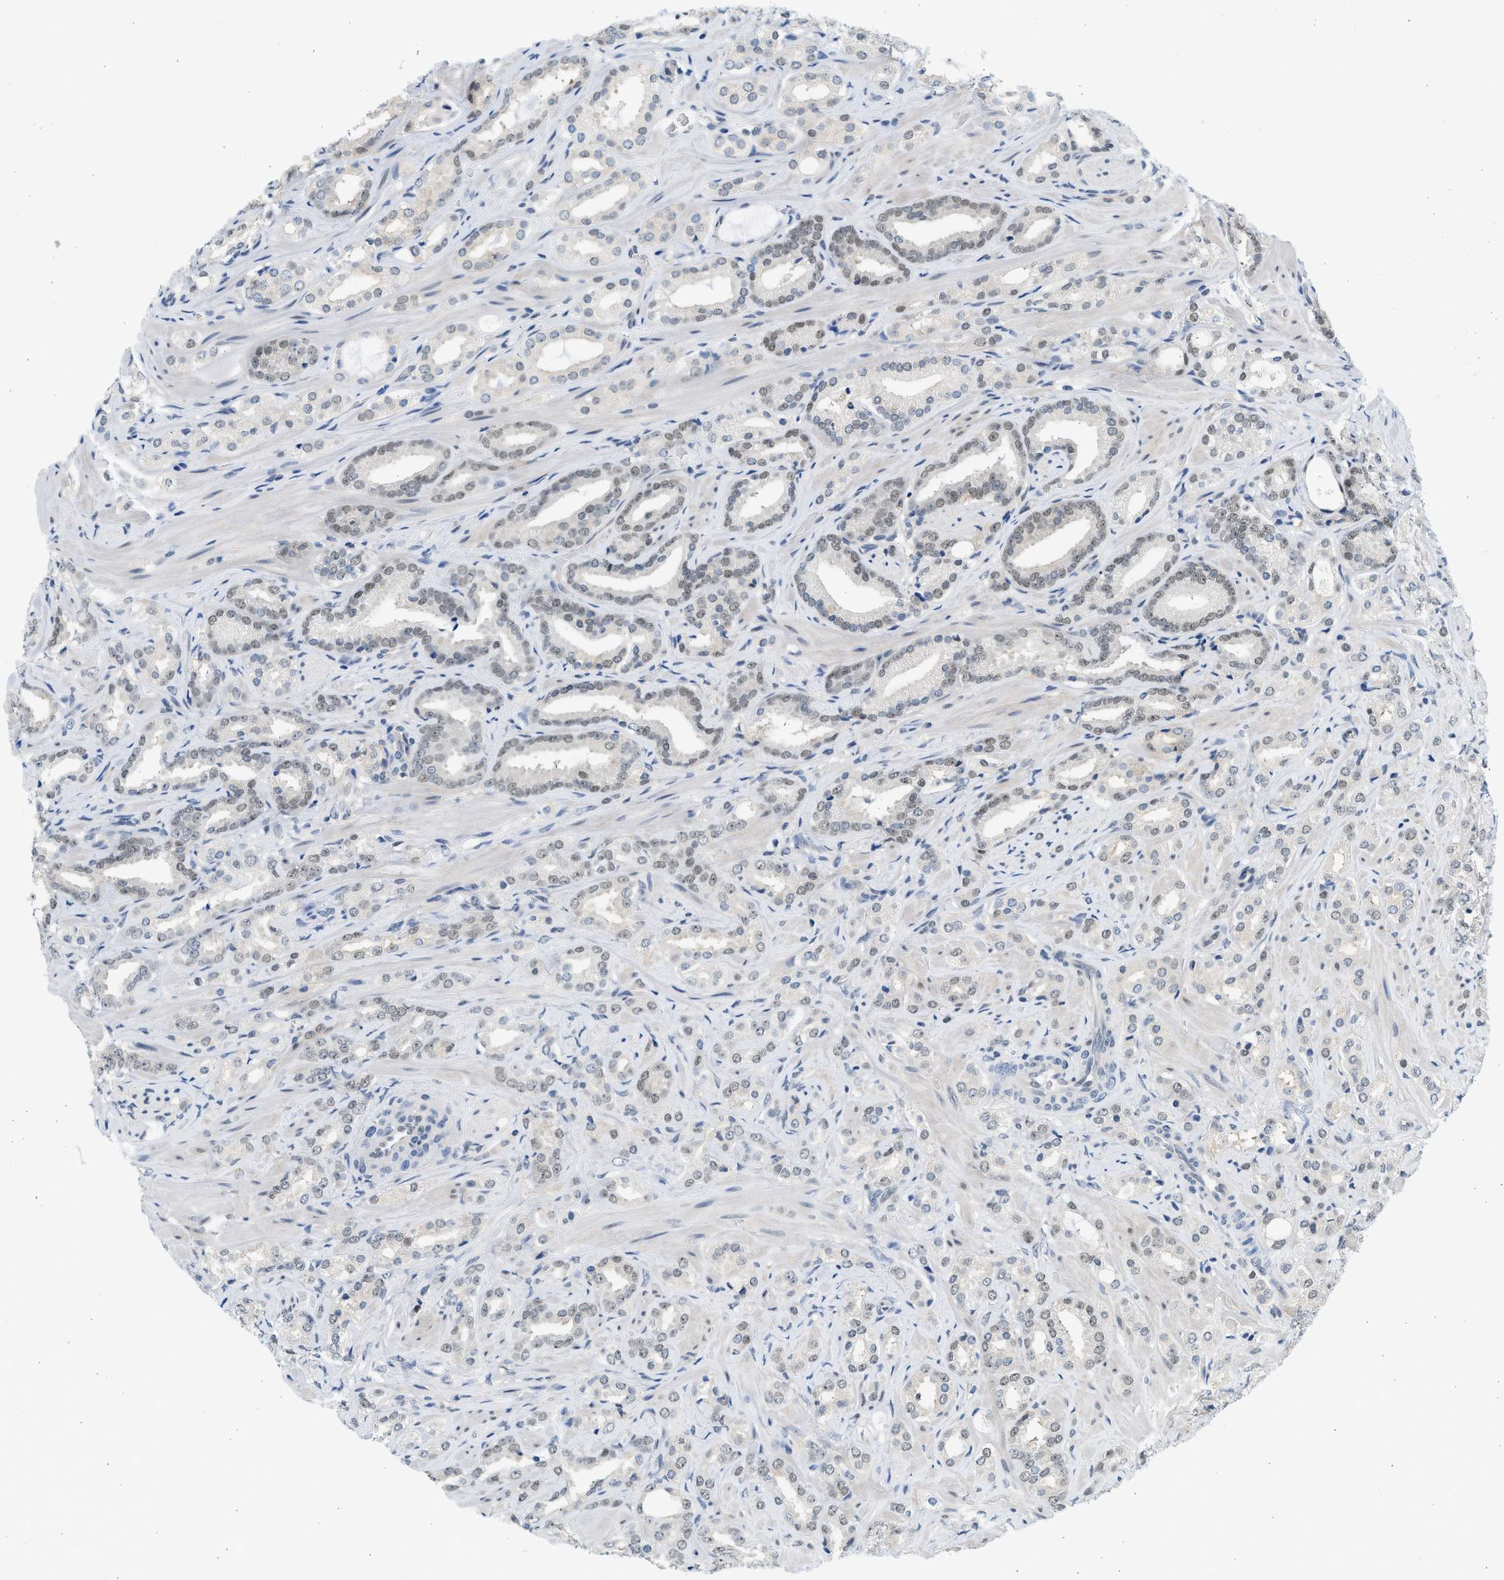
{"staining": {"intensity": "weak", "quantity": "25%-75%", "location": "nuclear"}, "tissue": "prostate cancer", "cell_type": "Tumor cells", "image_type": "cancer", "snomed": [{"axis": "morphology", "description": "Adenocarcinoma, High grade"}, {"axis": "topography", "description": "Prostate"}], "caption": "Immunohistochemistry (DAB (3,3'-diaminobenzidine)) staining of human prostate cancer demonstrates weak nuclear protein expression in approximately 25%-75% of tumor cells. The protein of interest is stained brown, and the nuclei are stained in blue (DAB IHC with brightfield microscopy, high magnification).", "gene": "HIPK1", "patient": {"sex": "male", "age": 64}}